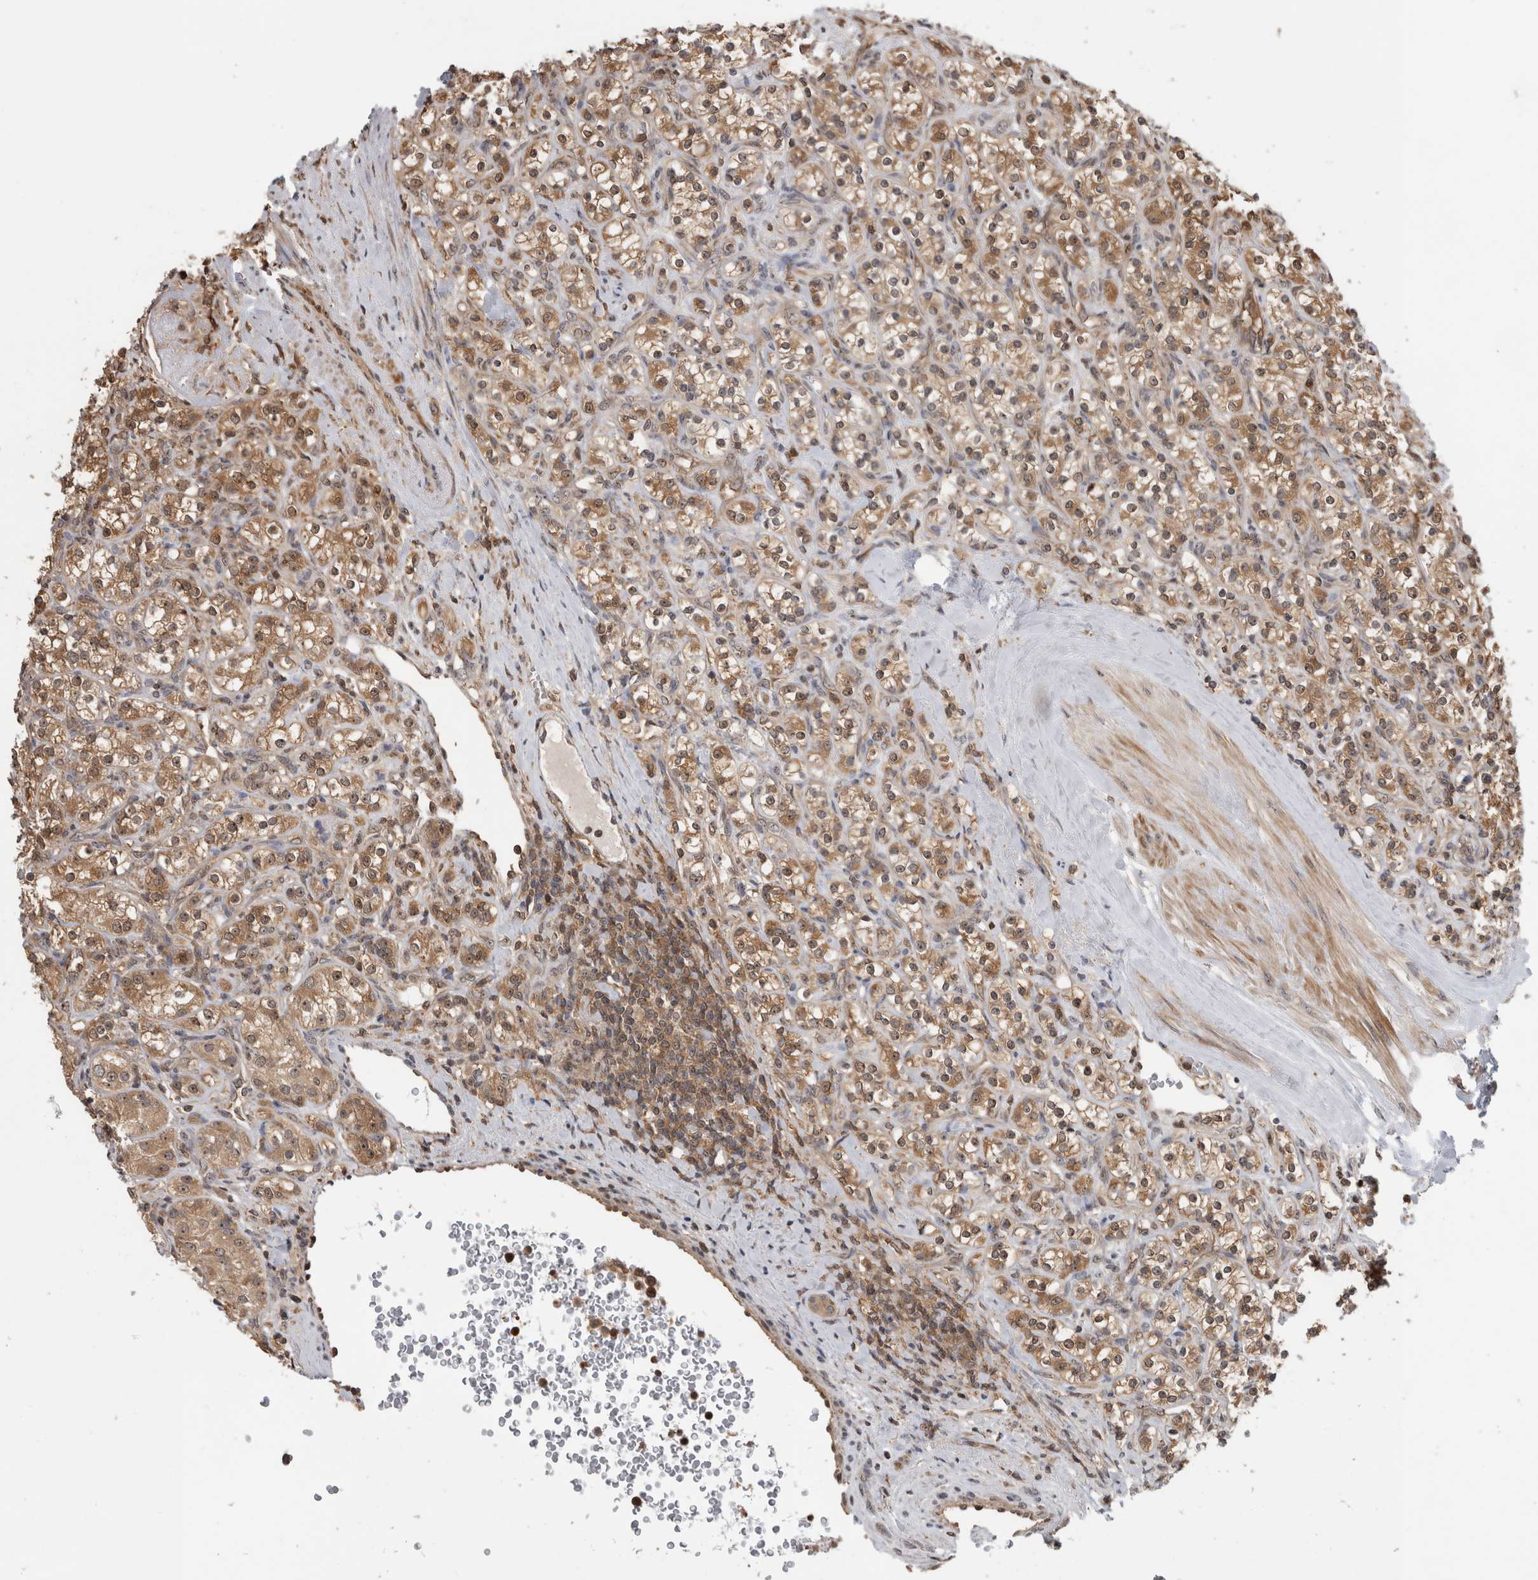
{"staining": {"intensity": "moderate", "quantity": ">75%", "location": "cytoplasmic/membranous,nuclear"}, "tissue": "renal cancer", "cell_type": "Tumor cells", "image_type": "cancer", "snomed": [{"axis": "morphology", "description": "Adenocarcinoma, NOS"}, {"axis": "topography", "description": "Kidney"}], "caption": "Immunohistochemical staining of renal cancer exhibits medium levels of moderate cytoplasmic/membranous and nuclear expression in approximately >75% of tumor cells.", "gene": "TDRD7", "patient": {"sex": "male", "age": 77}}